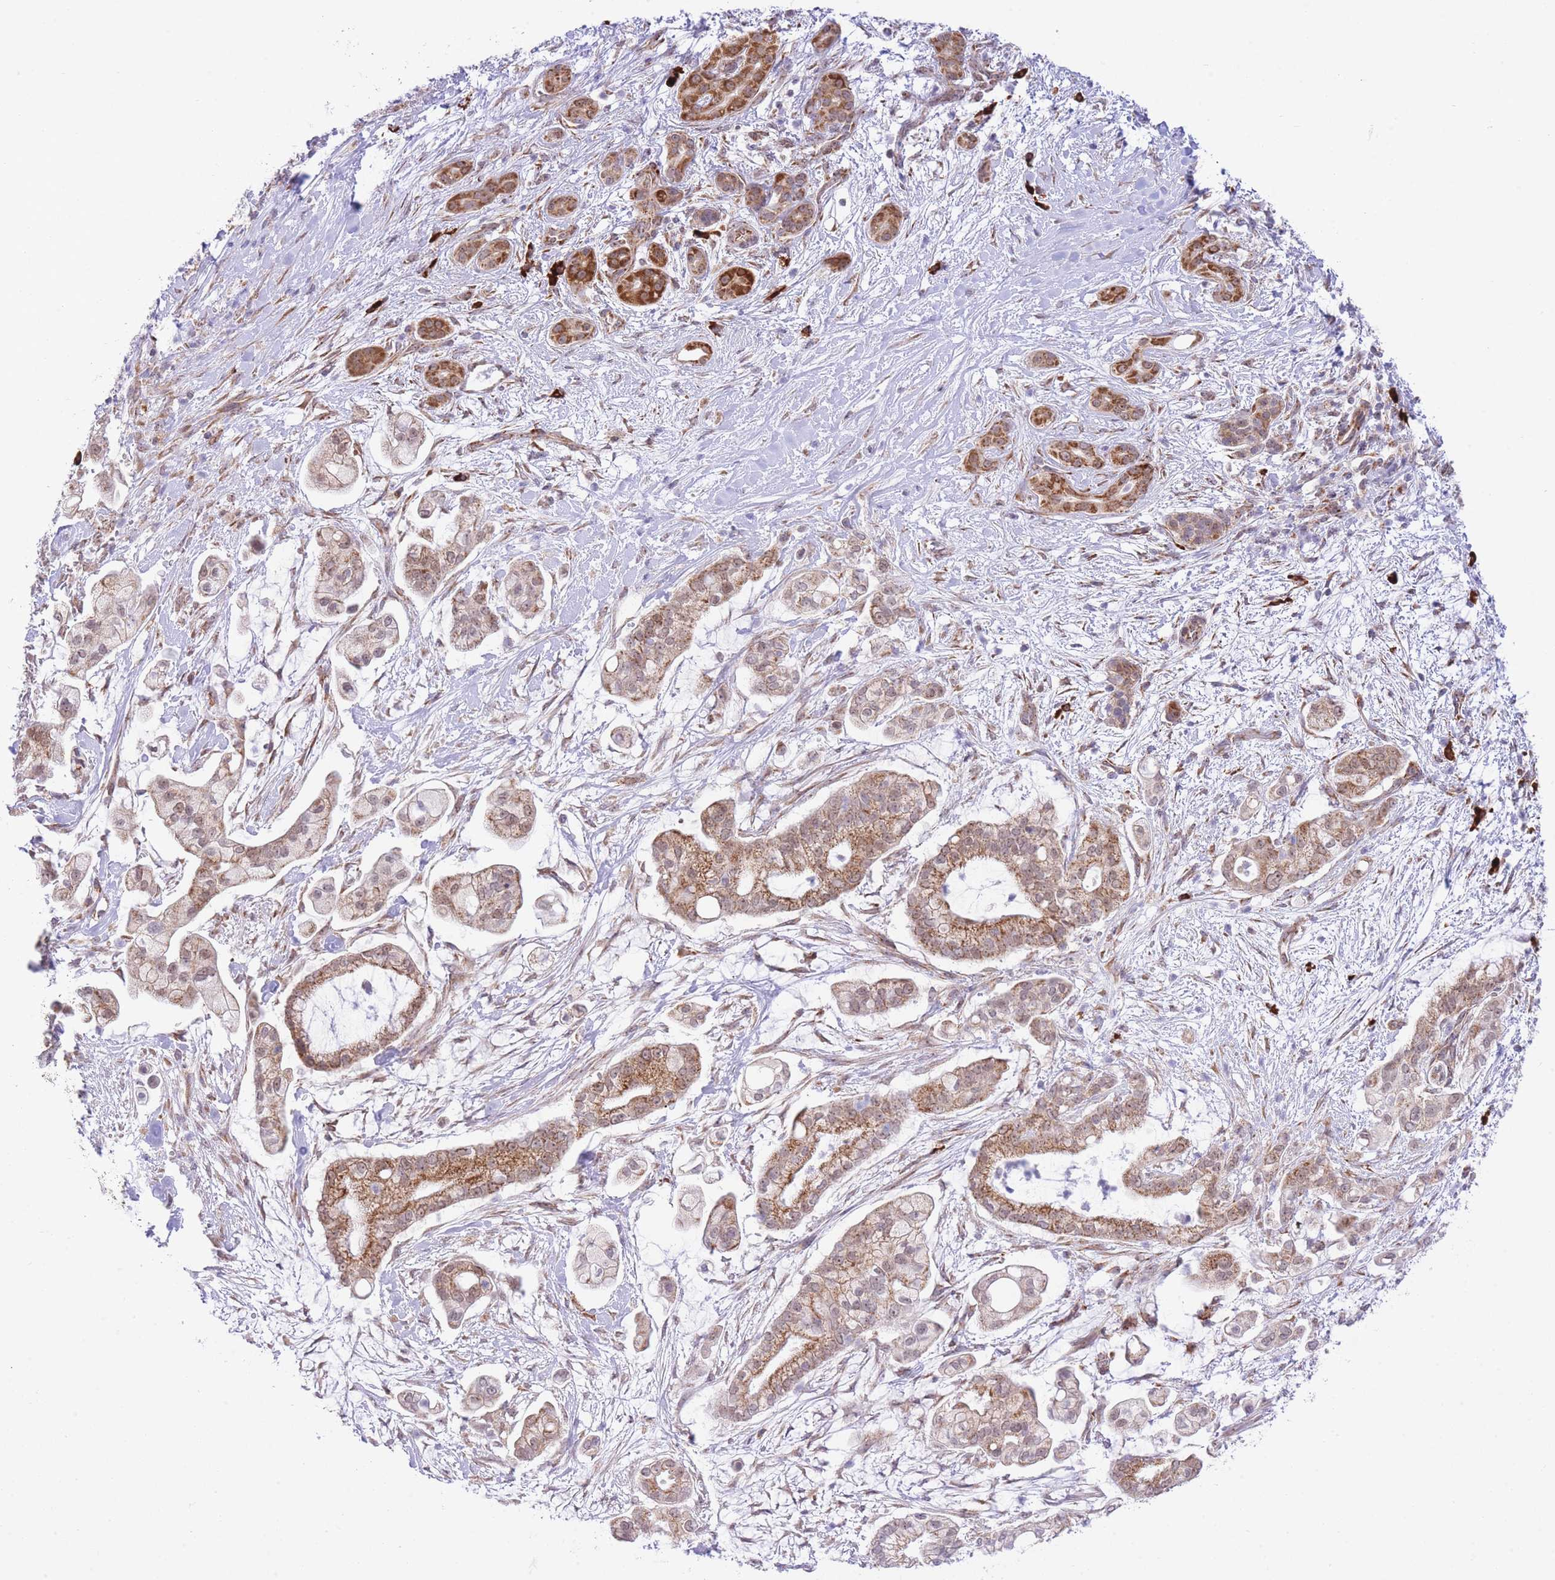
{"staining": {"intensity": "moderate", "quantity": ">75%", "location": "cytoplasmic/membranous,nuclear"}, "tissue": "pancreatic cancer", "cell_type": "Tumor cells", "image_type": "cancer", "snomed": [{"axis": "morphology", "description": "Adenocarcinoma, NOS"}, {"axis": "topography", "description": "Pancreas"}], "caption": "This is a histology image of immunohistochemistry (IHC) staining of adenocarcinoma (pancreatic), which shows moderate positivity in the cytoplasmic/membranous and nuclear of tumor cells.", "gene": "EXOSC8", "patient": {"sex": "female", "age": 69}}